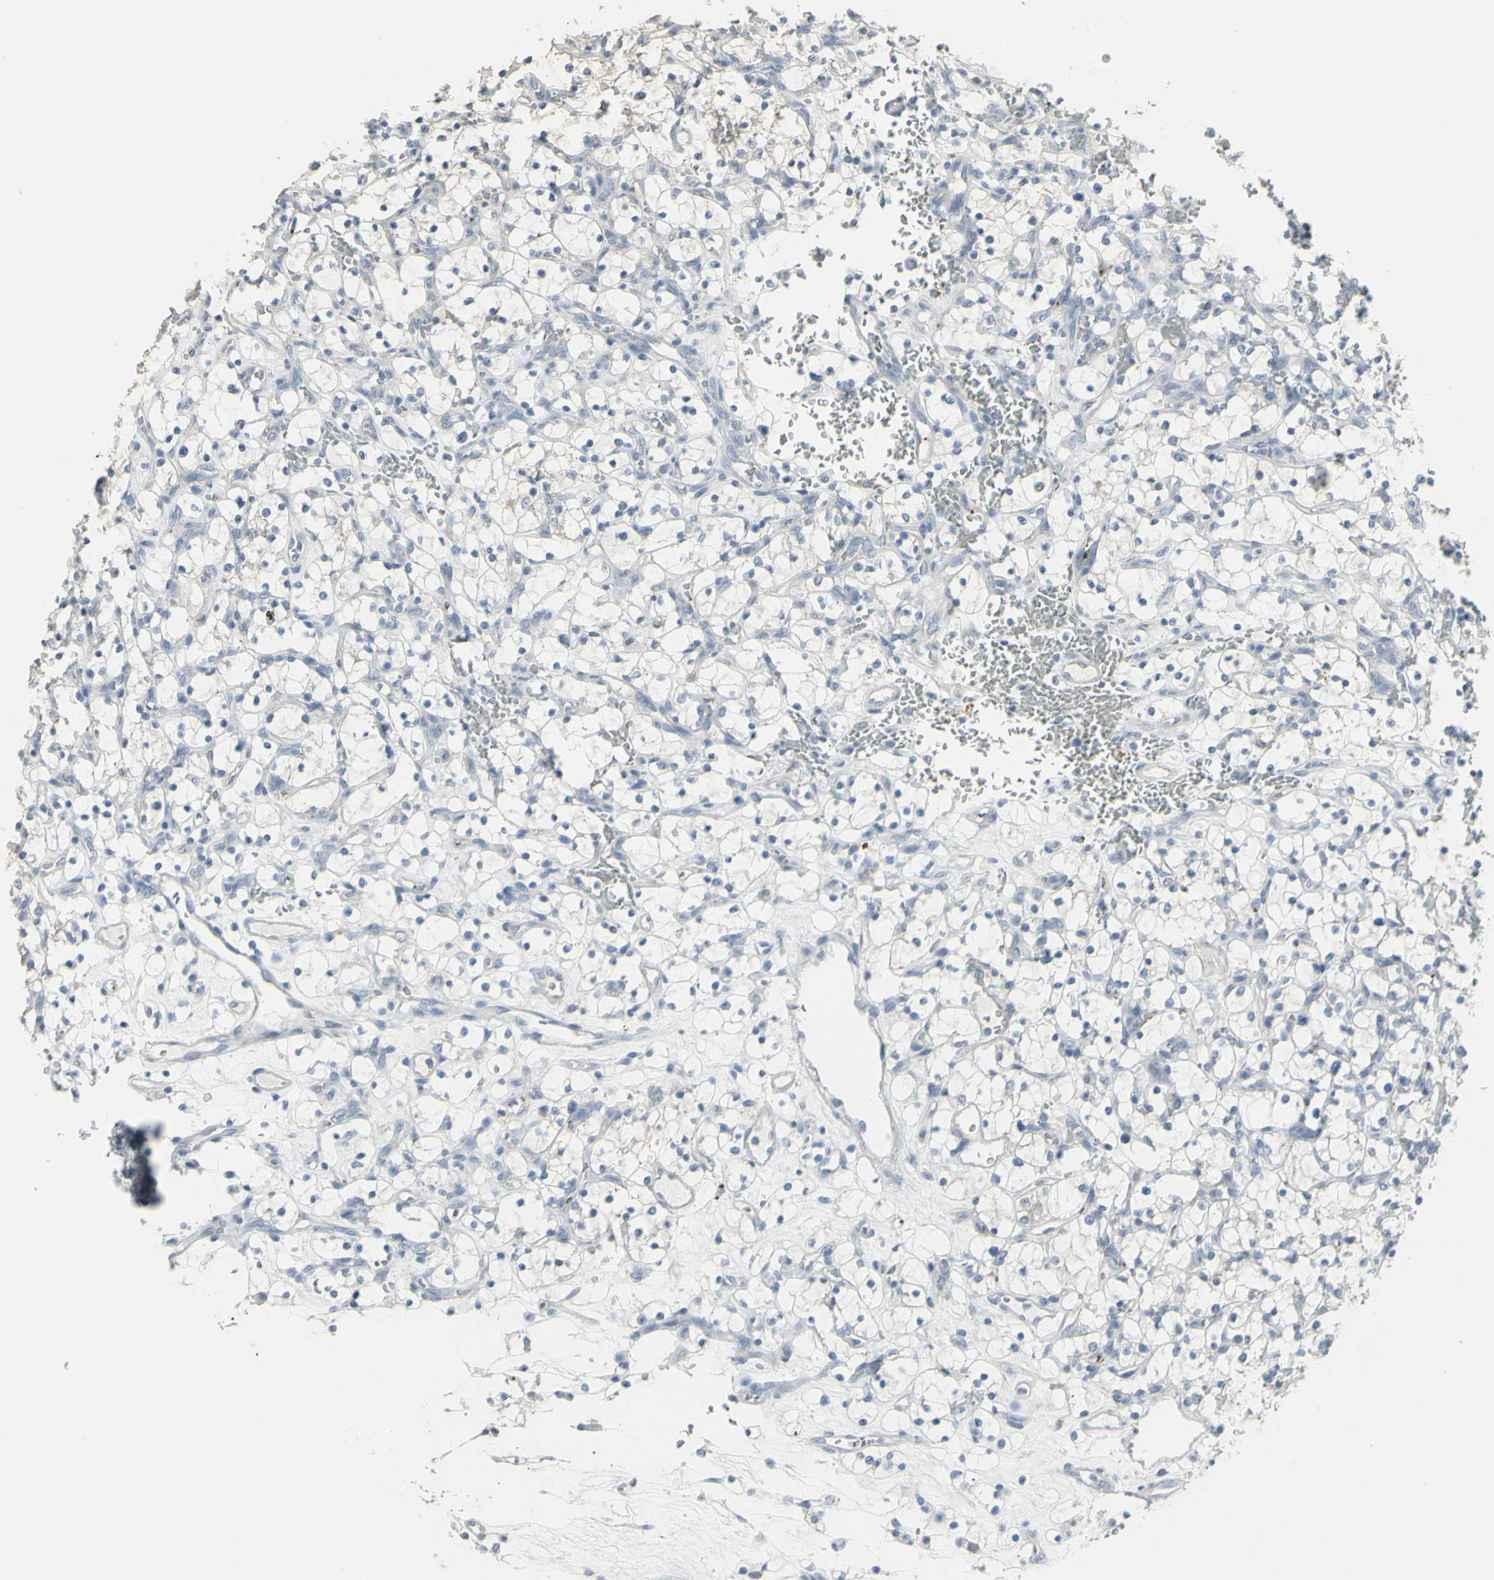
{"staining": {"intensity": "negative", "quantity": "none", "location": "none"}, "tissue": "renal cancer", "cell_type": "Tumor cells", "image_type": "cancer", "snomed": [{"axis": "morphology", "description": "Adenocarcinoma, NOS"}, {"axis": "topography", "description": "Kidney"}], "caption": "Human adenocarcinoma (renal) stained for a protein using immunohistochemistry (IHC) displays no expression in tumor cells.", "gene": "CD79B", "patient": {"sex": "female", "age": 69}}